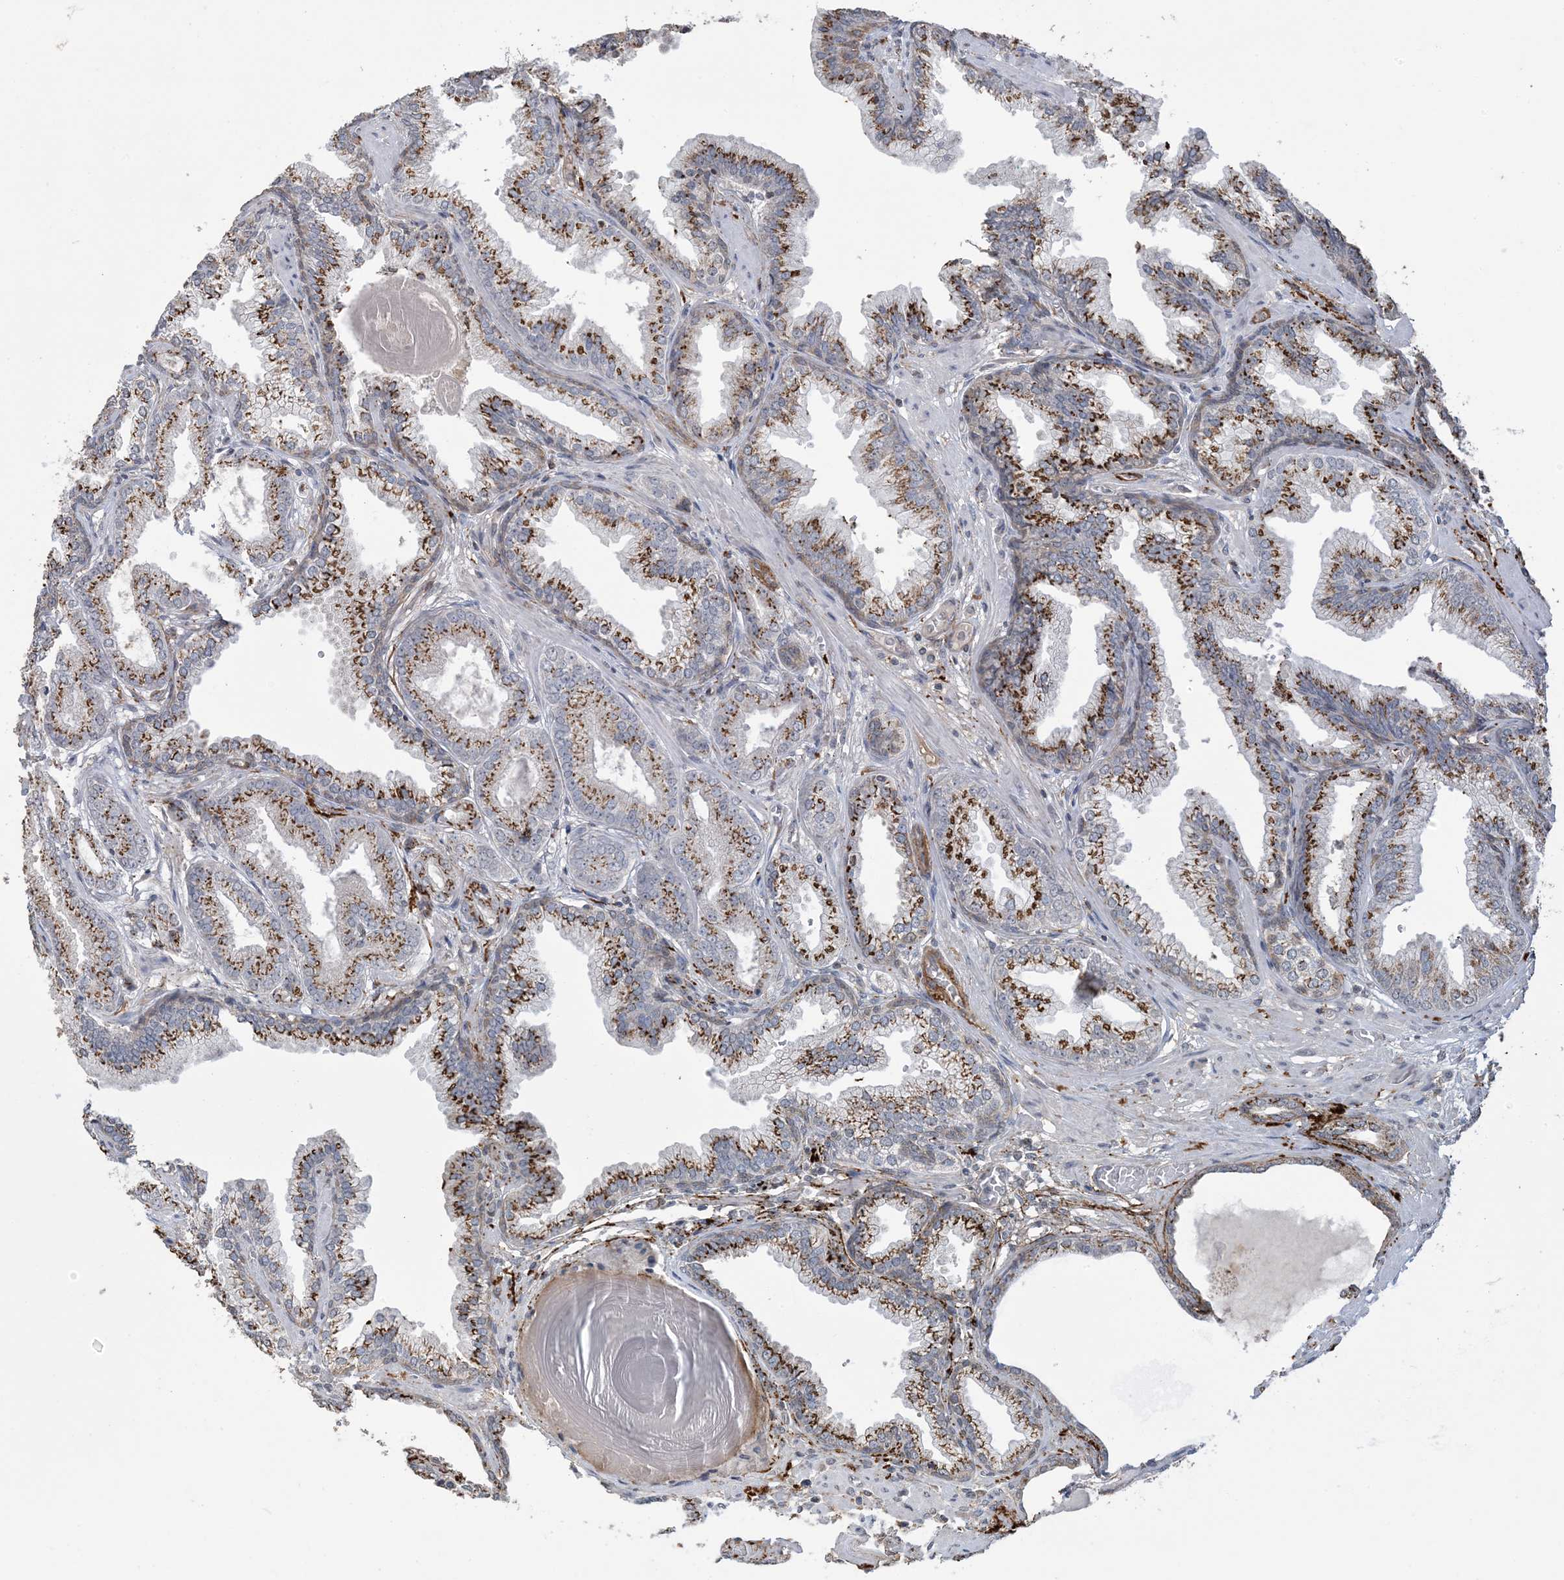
{"staining": {"intensity": "strong", "quantity": ">75%", "location": "cytoplasmic/membranous"}, "tissue": "prostate cancer", "cell_type": "Tumor cells", "image_type": "cancer", "snomed": [{"axis": "morphology", "description": "Adenocarcinoma, High grade"}, {"axis": "topography", "description": "Prostate"}], "caption": "Protein expression analysis of adenocarcinoma (high-grade) (prostate) exhibits strong cytoplasmic/membranous staining in approximately >75% of tumor cells.", "gene": "XRN1", "patient": {"sex": "male", "age": 71}}